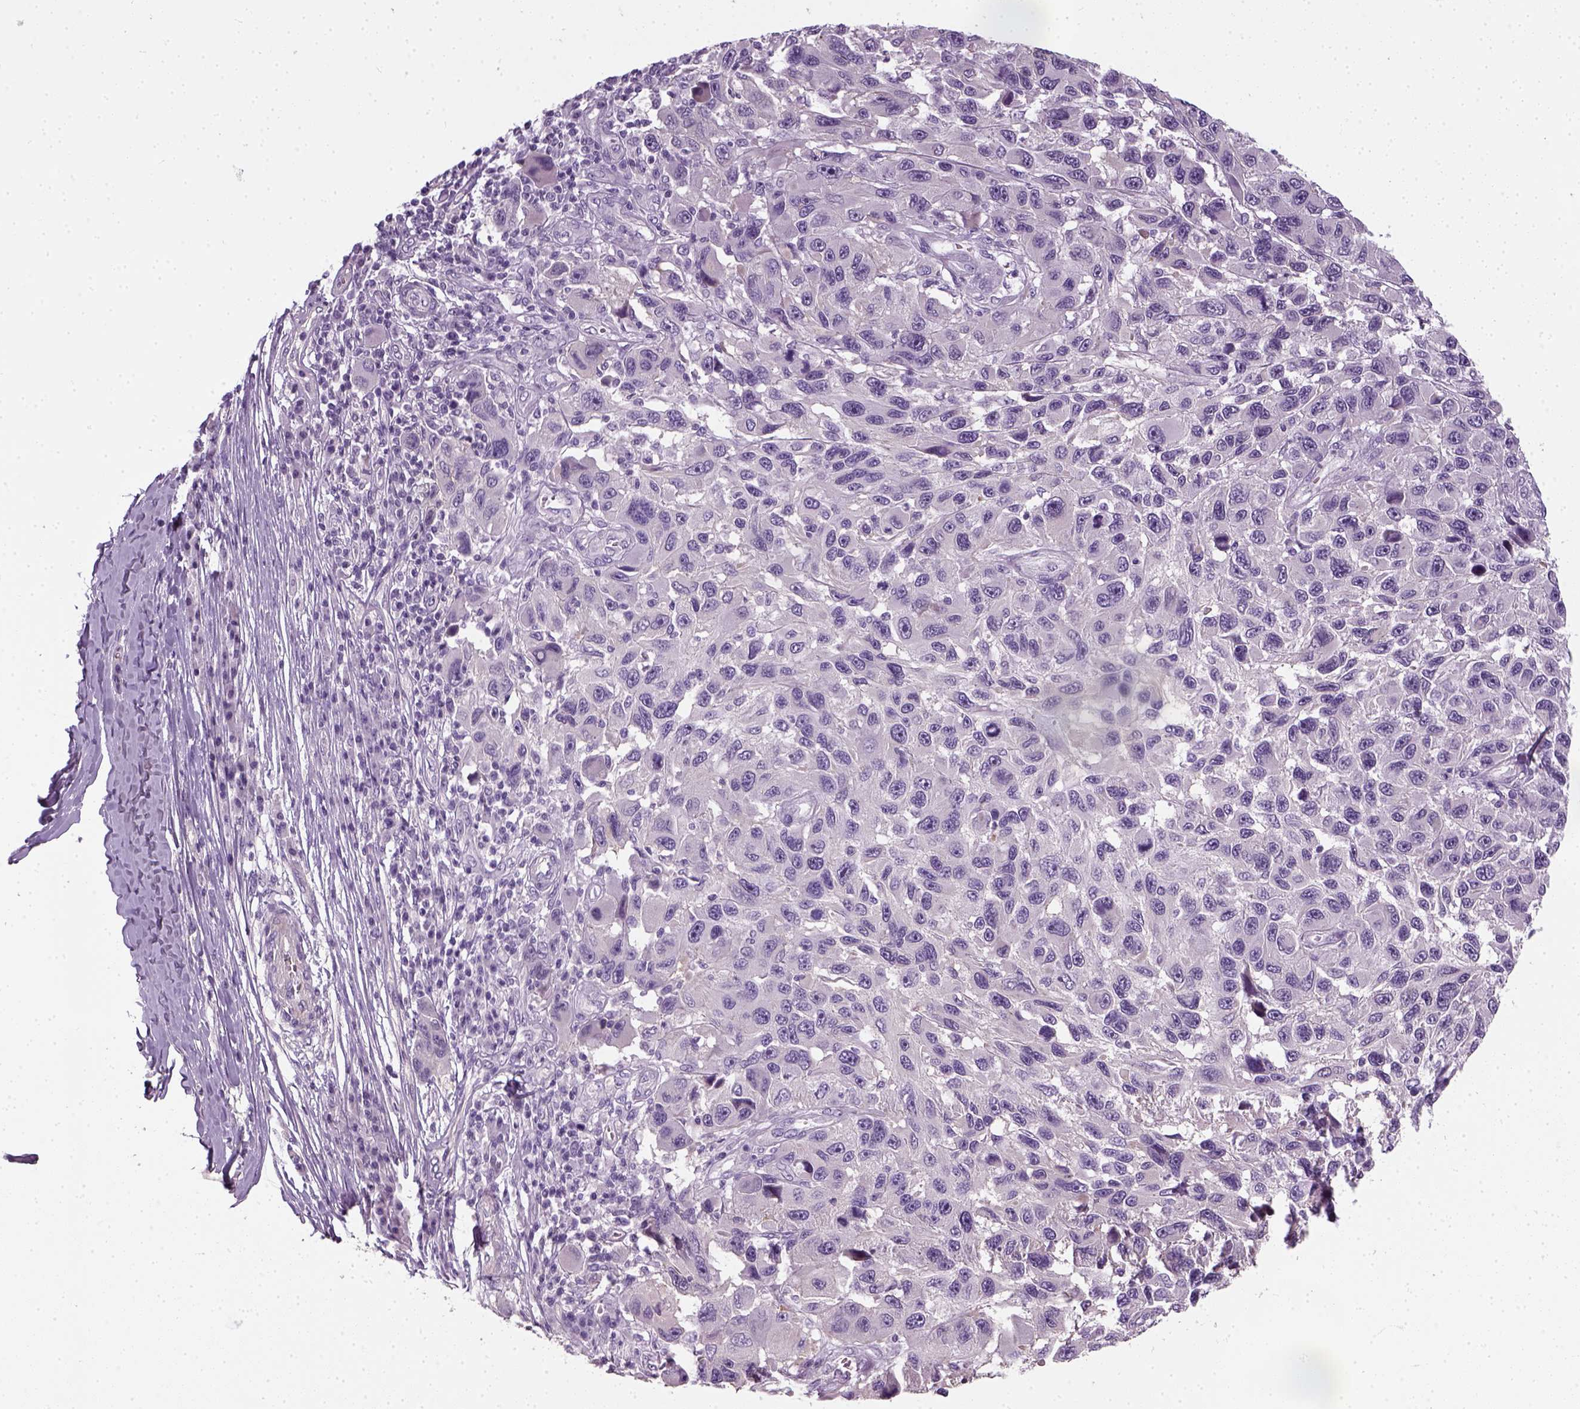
{"staining": {"intensity": "negative", "quantity": "none", "location": "none"}, "tissue": "melanoma", "cell_type": "Tumor cells", "image_type": "cancer", "snomed": [{"axis": "morphology", "description": "Malignant melanoma, NOS"}, {"axis": "topography", "description": "Skin"}], "caption": "The immunohistochemistry (IHC) photomicrograph has no significant expression in tumor cells of melanoma tissue. The staining is performed using DAB brown chromogen with nuclei counter-stained in using hematoxylin.", "gene": "ELOVL3", "patient": {"sex": "male", "age": 53}}